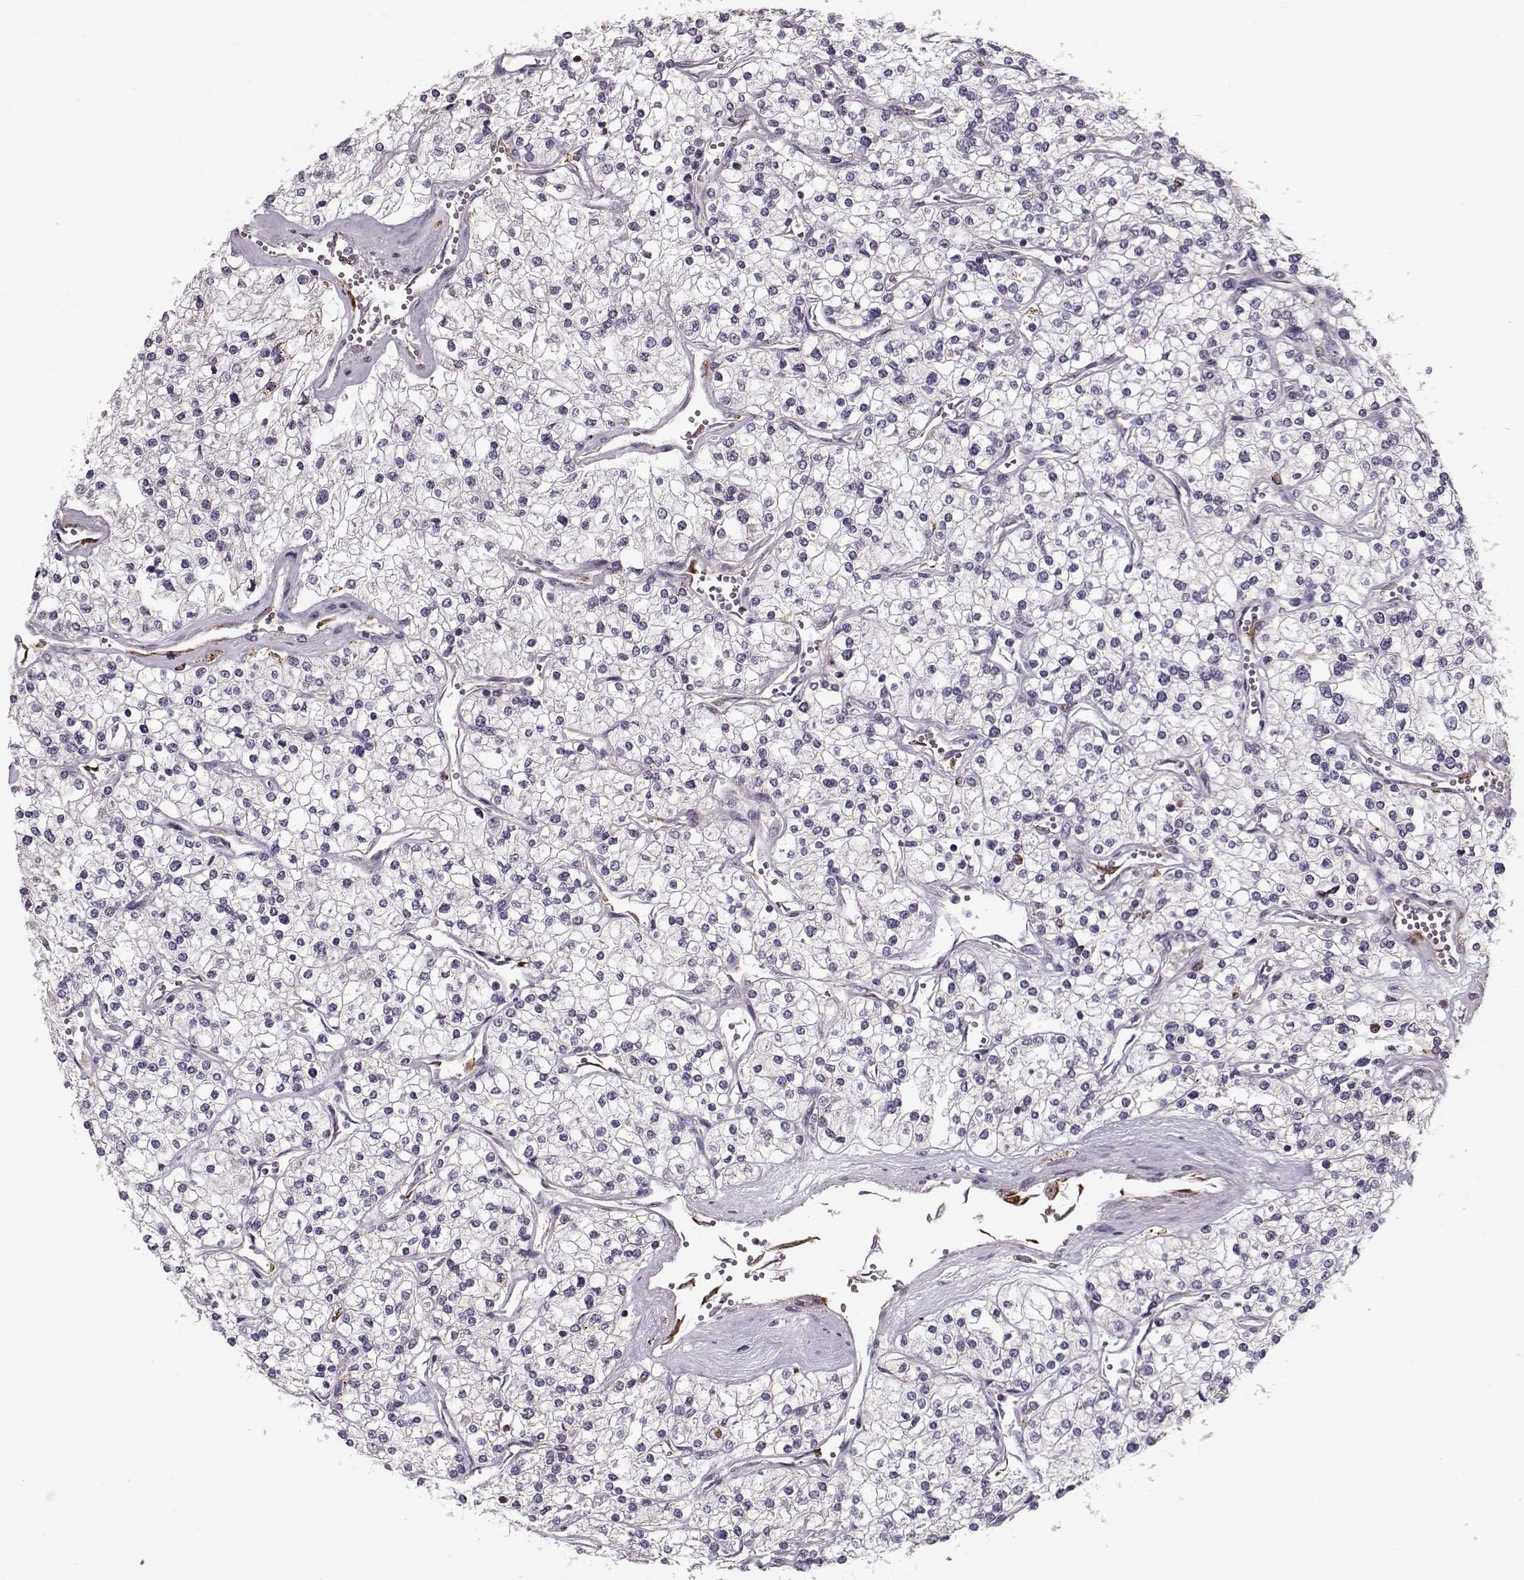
{"staining": {"intensity": "negative", "quantity": "none", "location": "none"}, "tissue": "renal cancer", "cell_type": "Tumor cells", "image_type": "cancer", "snomed": [{"axis": "morphology", "description": "Adenocarcinoma, NOS"}, {"axis": "topography", "description": "Kidney"}], "caption": "IHC micrograph of human renal cancer stained for a protein (brown), which demonstrates no expression in tumor cells.", "gene": "DNAI3", "patient": {"sex": "male", "age": 80}}